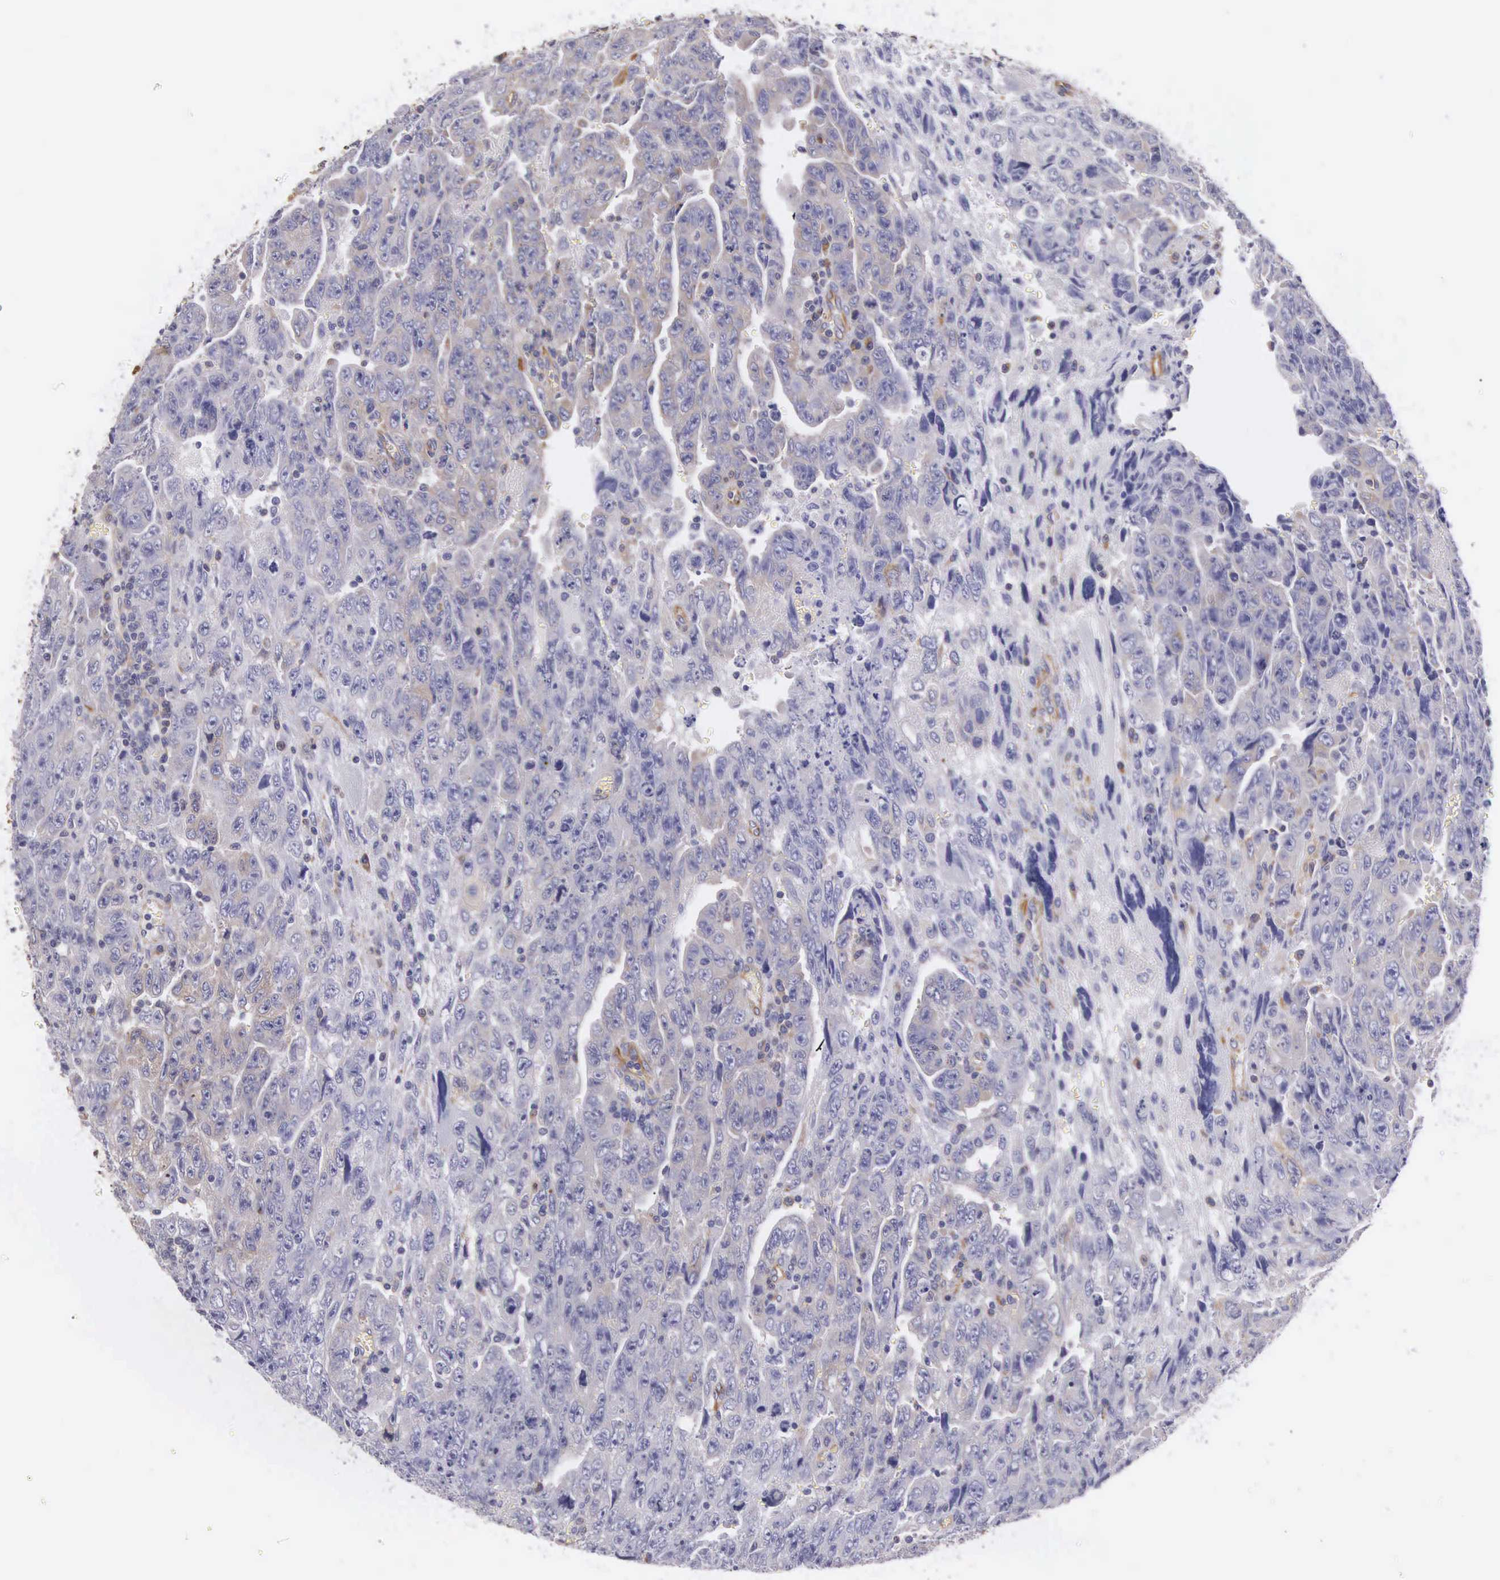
{"staining": {"intensity": "negative", "quantity": "none", "location": "none"}, "tissue": "testis cancer", "cell_type": "Tumor cells", "image_type": "cancer", "snomed": [{"axis": "morphology", "description": "Carcinoma, Embryonal, NOS"}, {"axis": "topography", "description": "Testis"}], "caption": "DAB immunohistochemical staining of human testis cancer exhibits no significant staining in tumor cells. Brightfield microscopy of IHC stained with DAB (brown) and hematoxylin (blue), captured at high magnification.", "gene": "OSBPL3", "patient": {"sex": "male", "age": 28}}